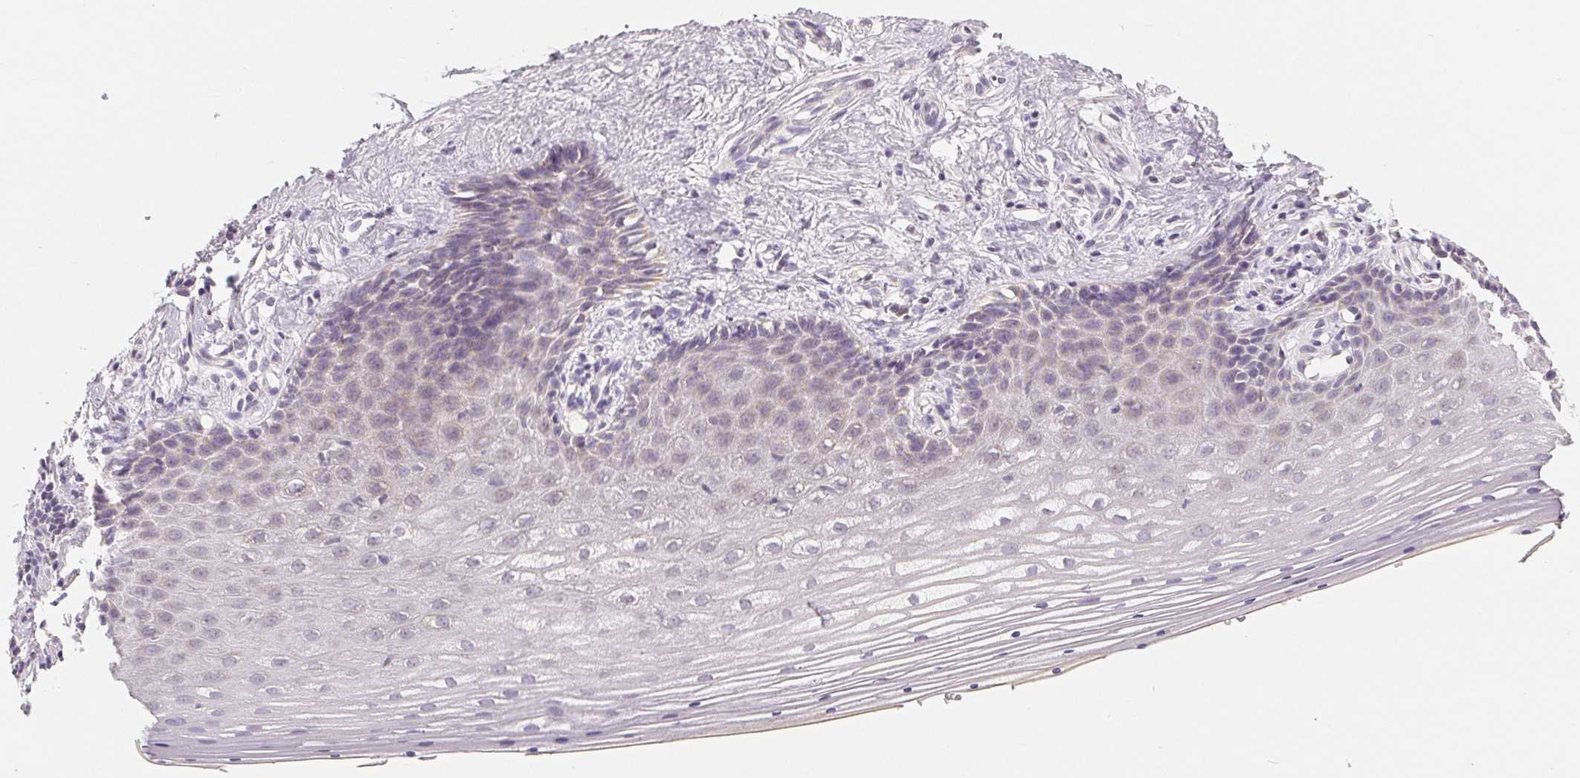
{"staining": {"intensity": "negative", "quantity": "none", "location": "none"}, "tissue": "vagina", "cell_type": "Squamous epithelial cells", "image_type": "normal", "snomed": [{"axis": "morphology", "description": "Normal tissue, NOS"}, {"axis": "topography", "description": "Vagina"}], "caption": "Micrograph shows no protein staining in squamous epithelial cells of unremarkable vagina.", "gene": "GHITM", "patient": {"sex": "female", "age": 42}}